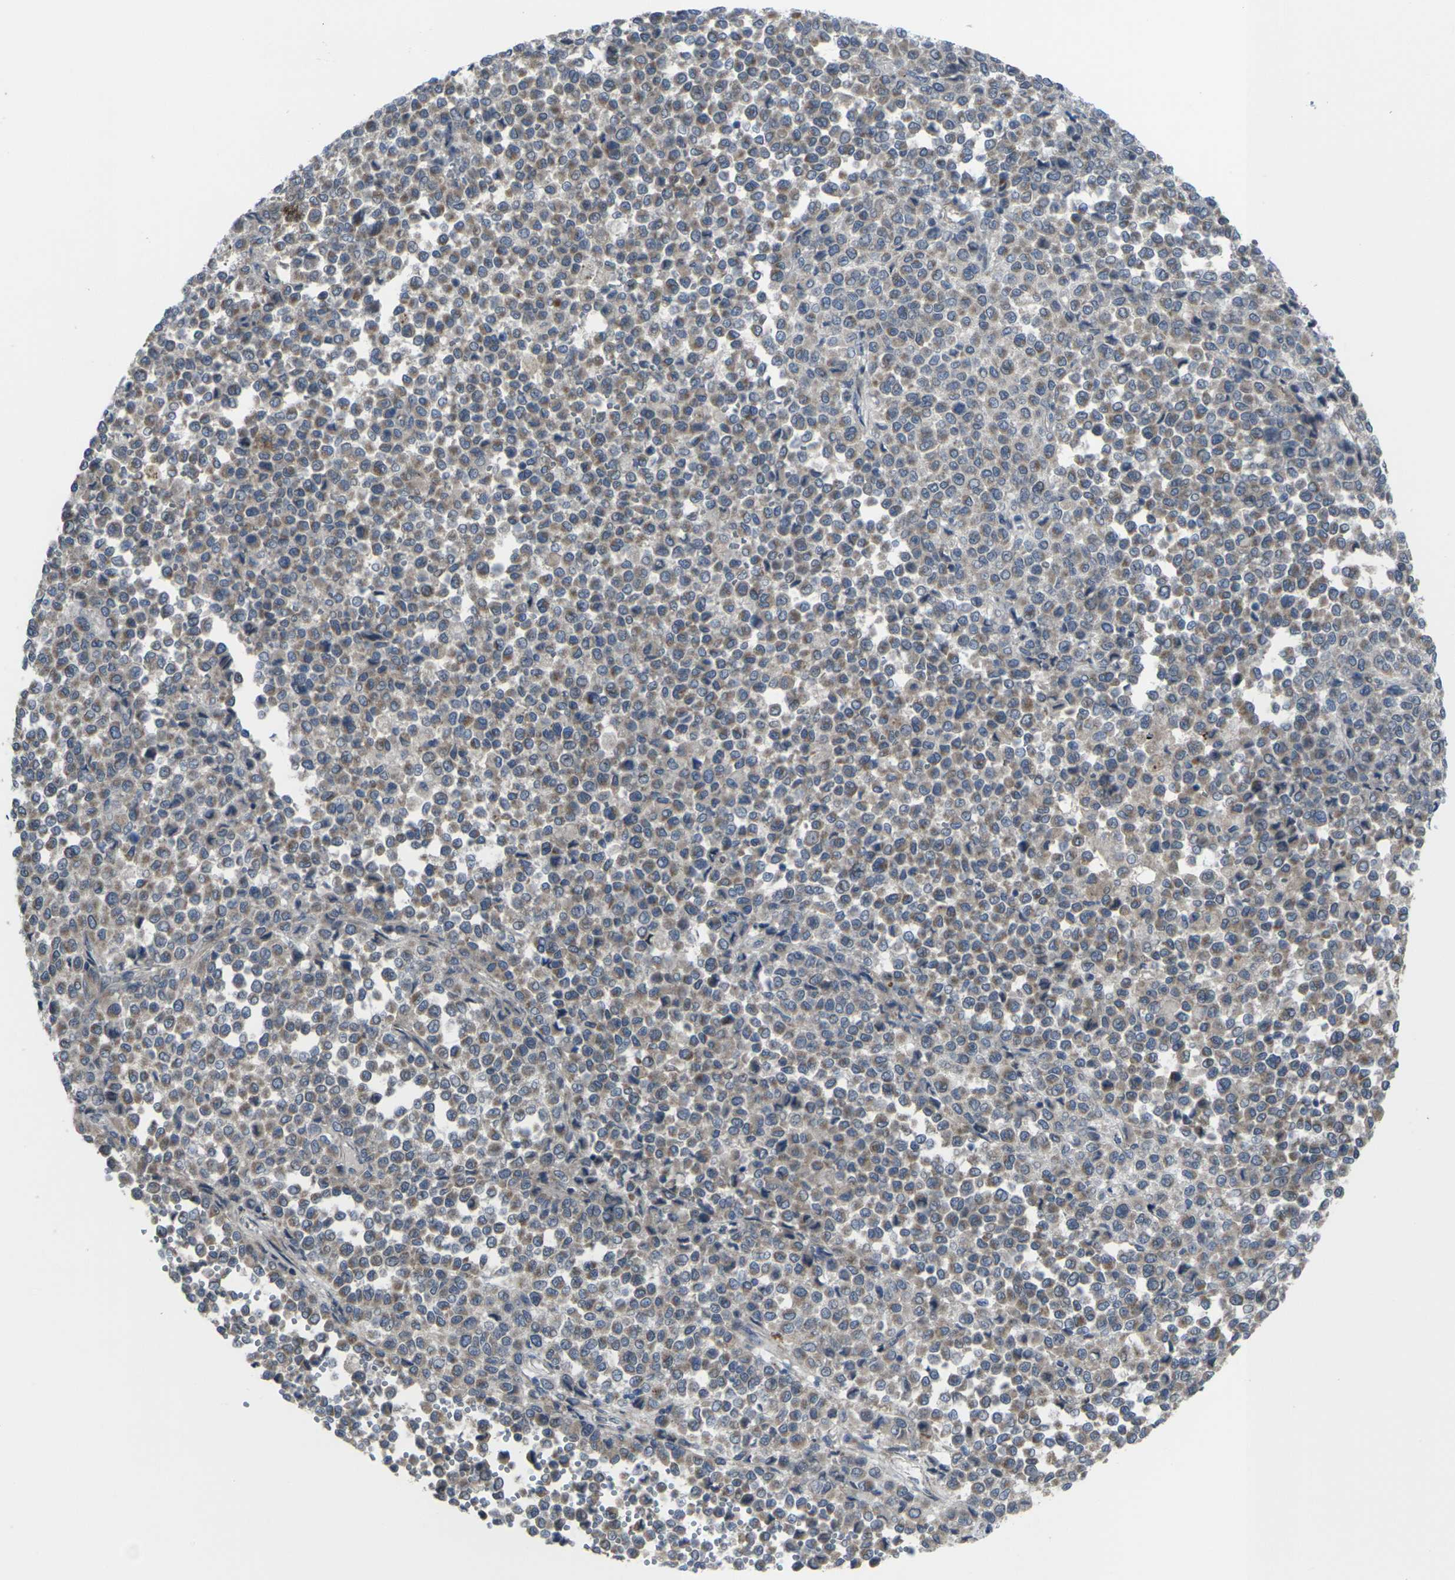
{"staining": {"intensity": "moderate", "quantity": ">75%", "location": "cytoplasmic/membranous"}, "tissue": "melanoma", "cell_type": "Tumor cells", "image_type": "cancer", "snomed": [{"axis": "morphology", "description": "Malignant melanoma, Metastatic site"}, {"axis": "topography", "description": "Pancreas"}], "caption": "Human melanoma stained with a brown dye displays moderate cytoplasmic/membranous positive positivity in about >75% of tumor cells.", "gene": "CCR10", "patient": {"sex": "female", "age": 30}}